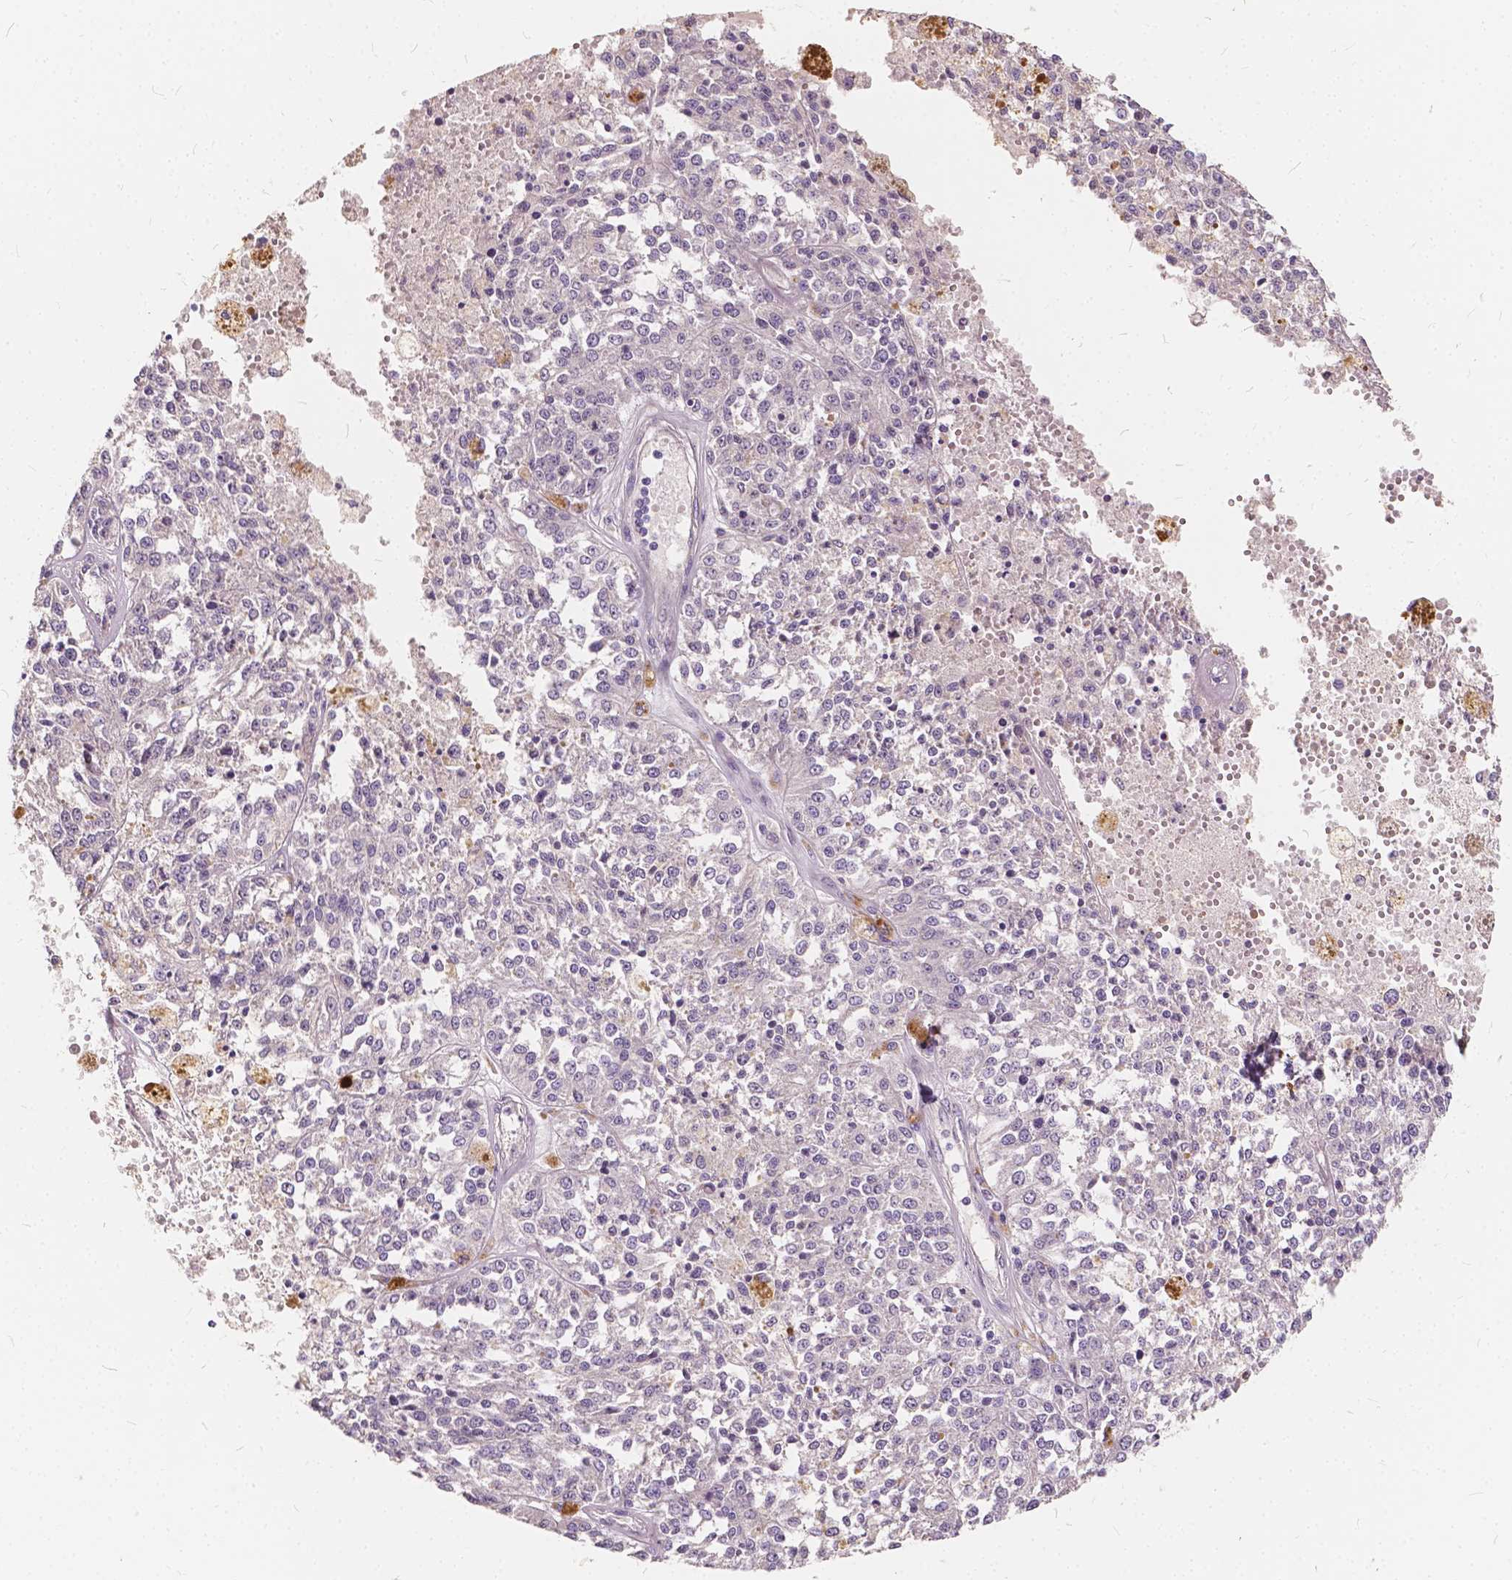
{"staining": {"intensity": "negative", "quantity": "none", "location": "none"}, "tissue": "melanoma", "cell_type": "Tumor cells", "image_type": "cancer", "snomed": [{"axis": "morphology", "description": "Malignant melanoma, Metastatic site"}, {"axis": "topography", "description": "Lymph node"}], "caption": "High power microscopy histopathology image of an IHC image of melanoma, revealing no significant staining in tumor cells. (DAB (3,3'-diaminobenzidine) IHC, high magnification).", "gene": "SLC7A8", "patient": {"sex": "female", "age": 64}}